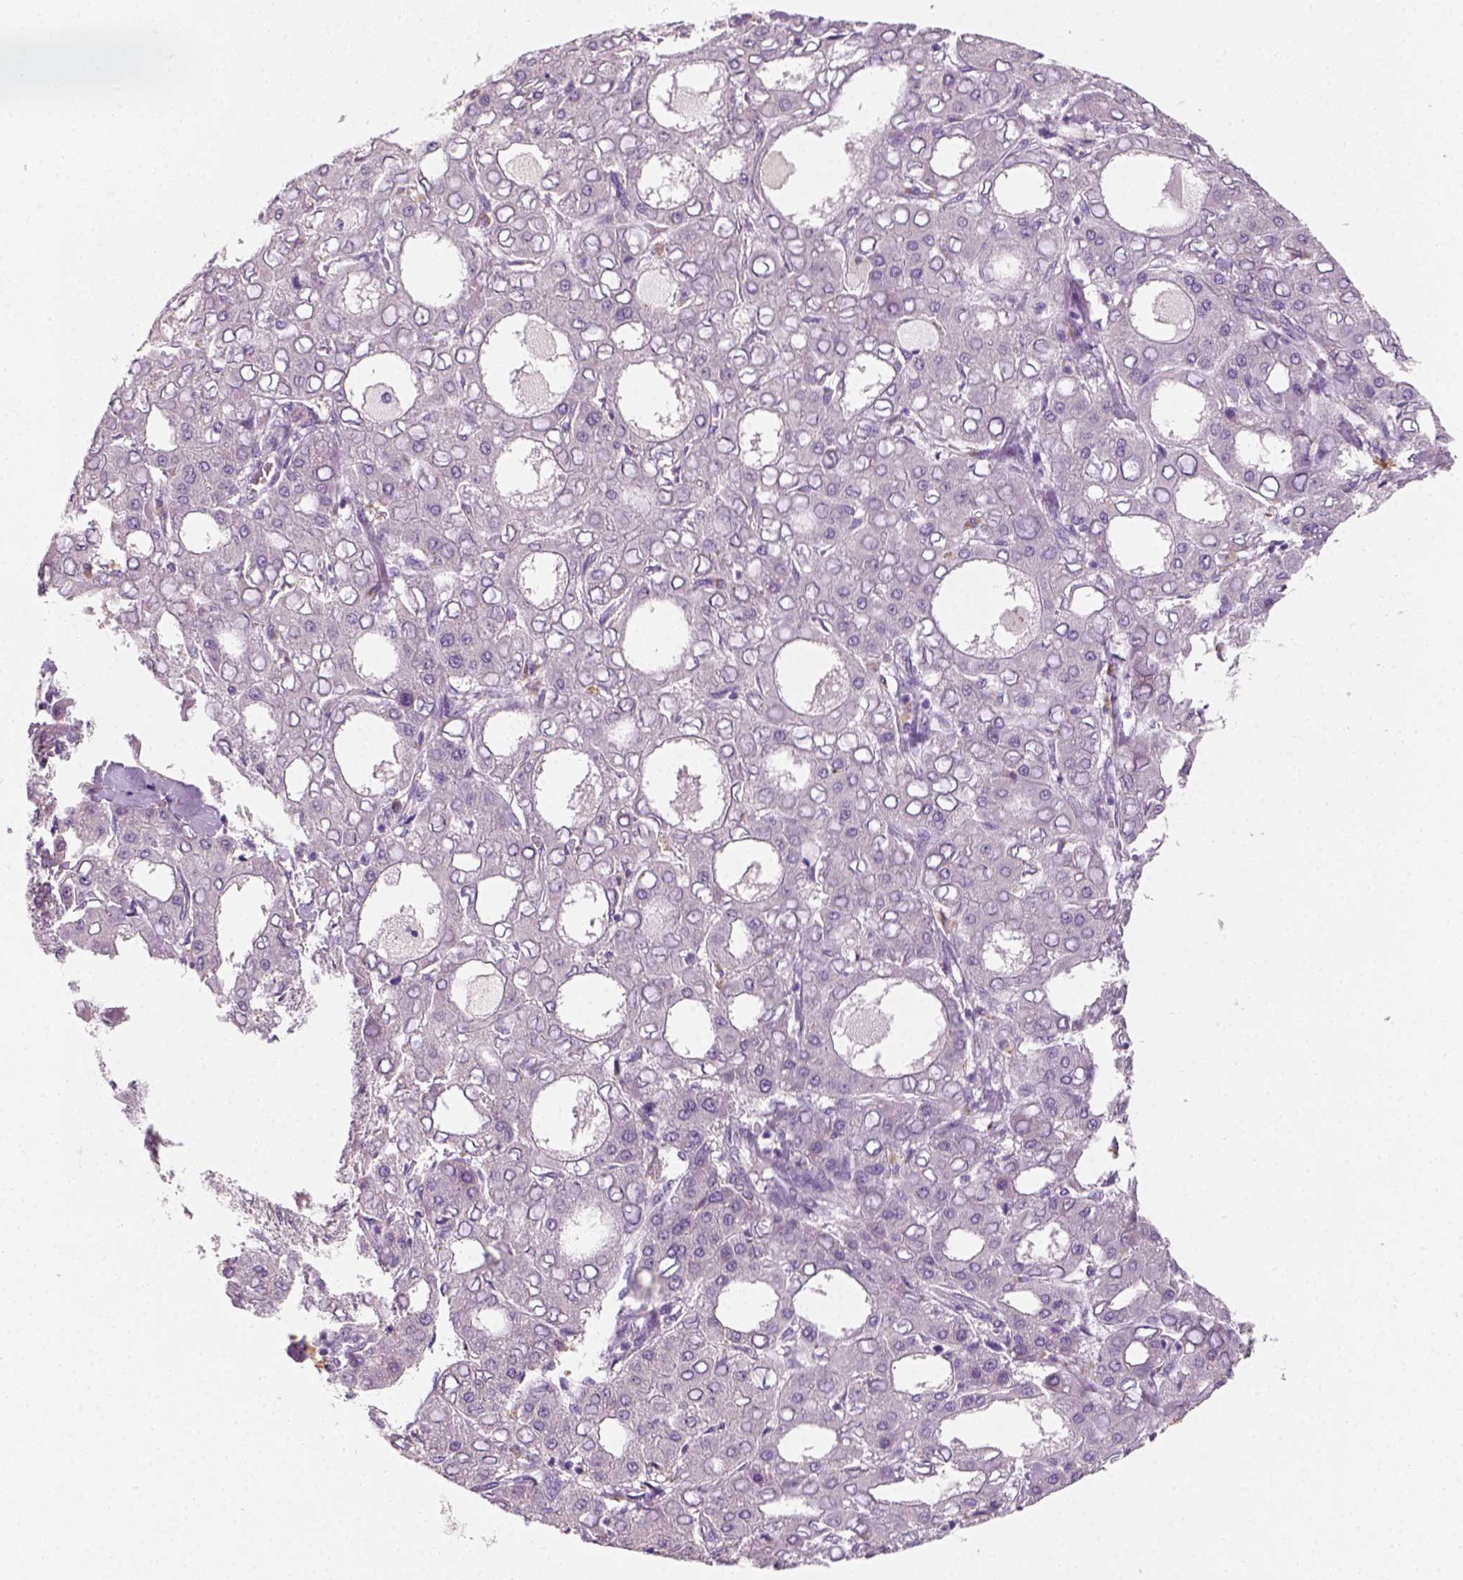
{"staining": {"intensity": "negative", "quantity": "none", "location": "none"}, "tissue": "liver cancer", "cell_type": "Tumor cells", "image_type": "cancer", "snomed": [{"axis": "morphology", "description": "Carcinoma, Hepatocellular, NOS"}, {"axis": "topography", "description": "Liver"}], "caption": "Tumor cells show no significant protein expression in liver cancer.", "gene": "FAM163B", "patient": {"sex": "male", "age": 65}}